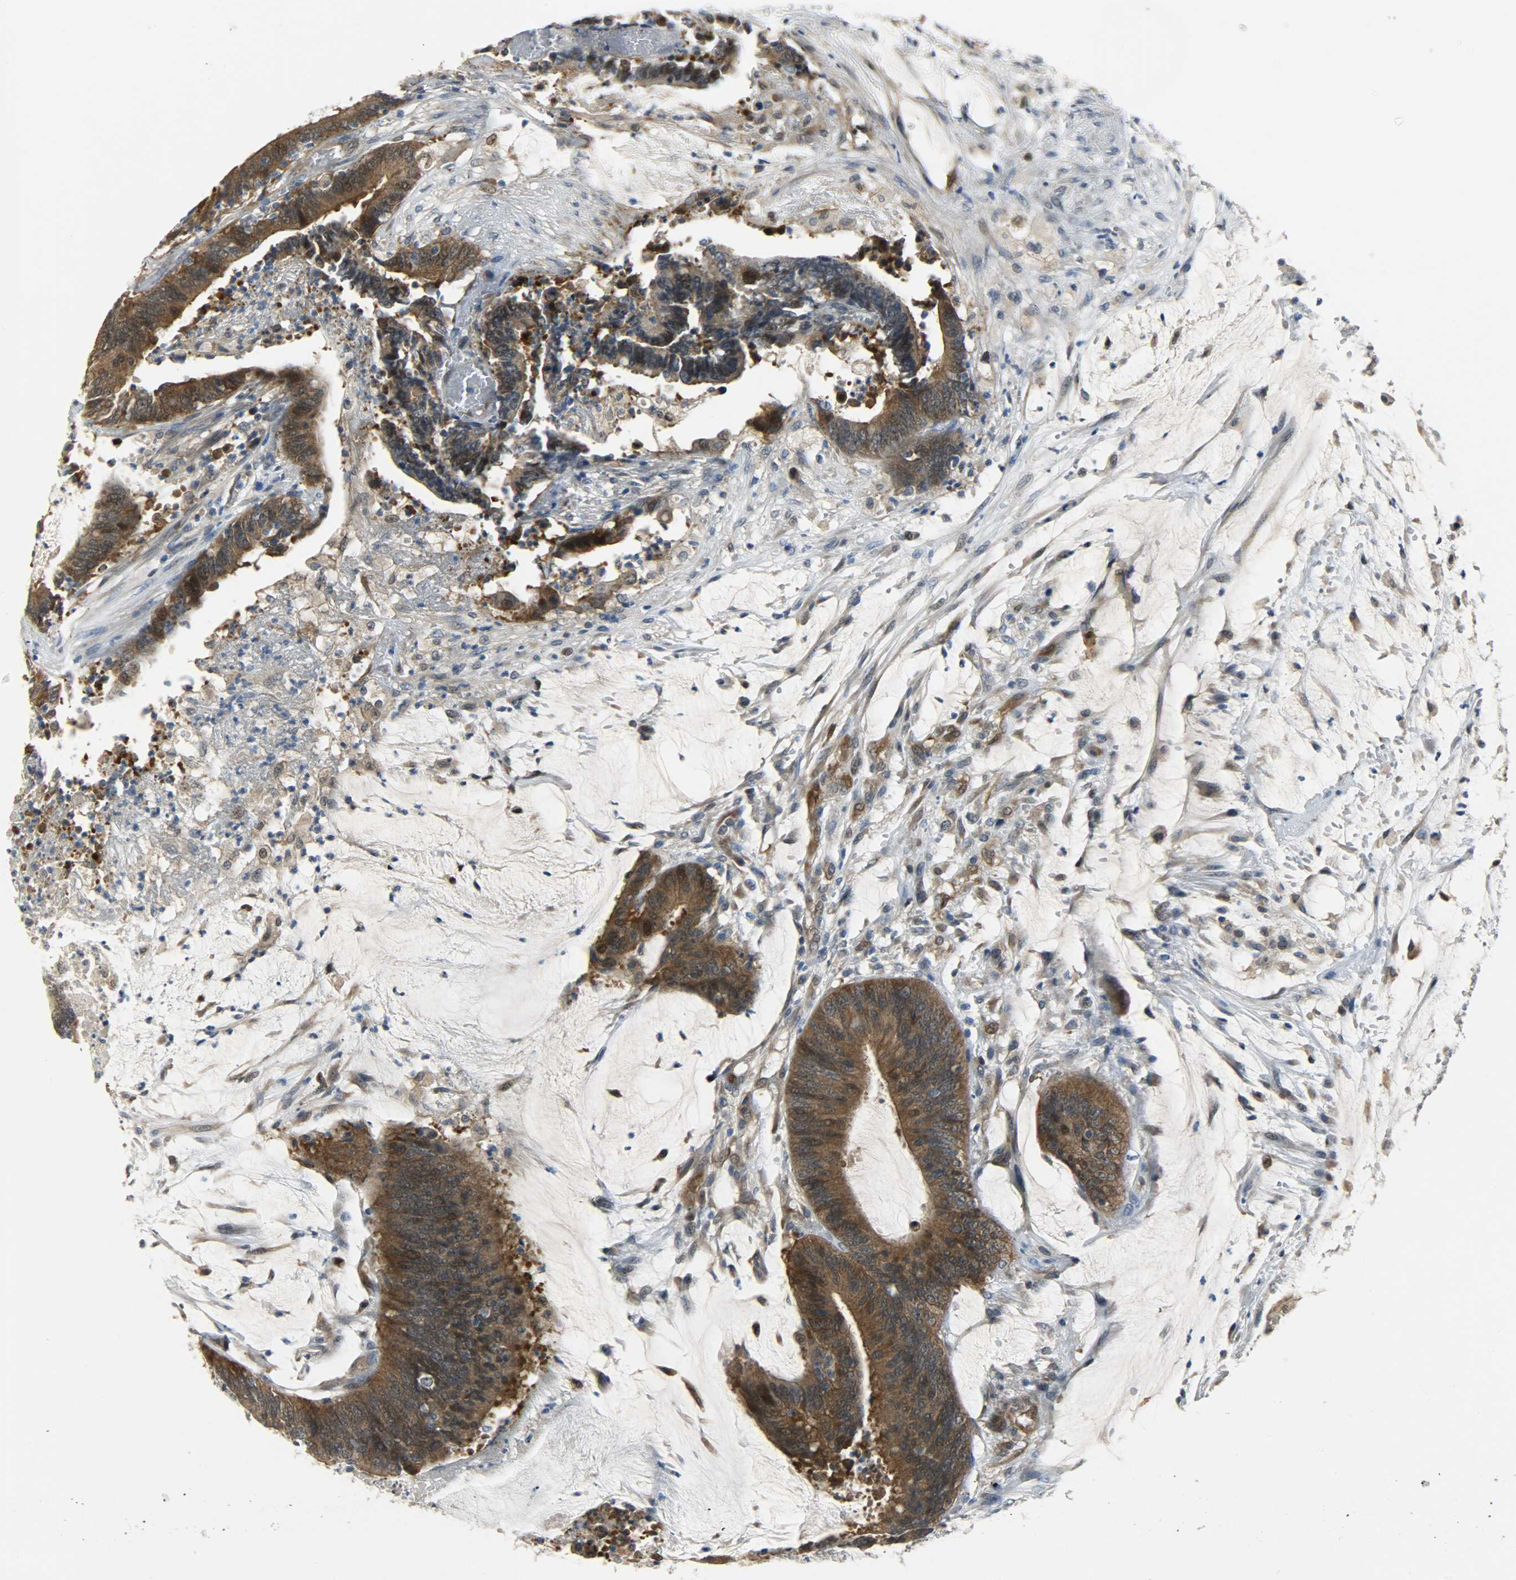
{"staining": {"intensity": "strong", "quantity": ">75%", "location": "cytoplasmic/membranous"}, "tissue": "colorectal cancer", "cell_type": "Tumor cells", "image_type": "cancer", "snomed": [{"axis": "morphology", "description": "Adenocarcinoma, NOS"}, {"axis": "topography", "description": "Rectum"}], "caption": "Human colorectal cancer (adenocarcinoma) stained with a protein marker demonstrates strong staining in tumor cells.", "gene": "EIF4EBP1", "patient": {"sex": "female", "age": 66}}